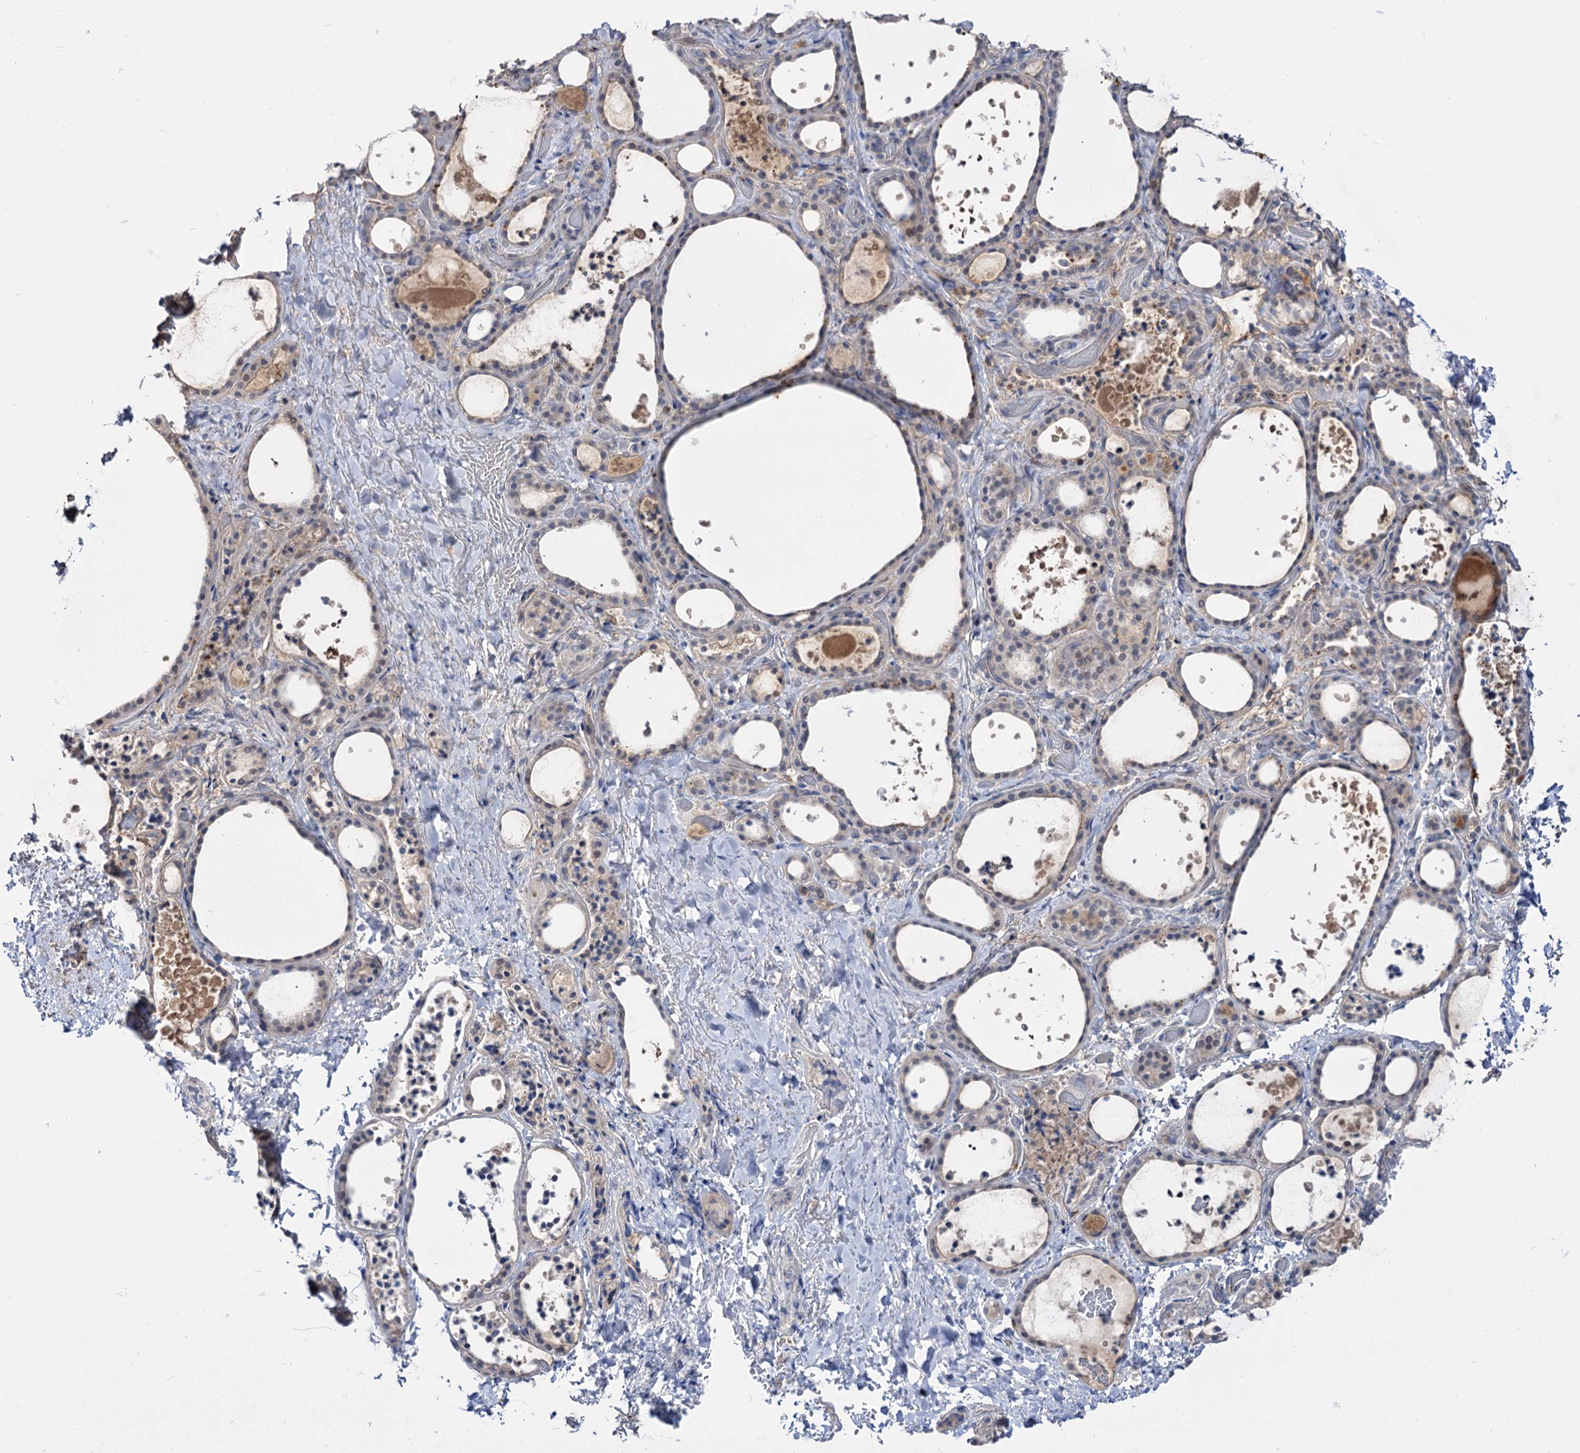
{"staining": {"intensity": "weak", "quantity": "<25%", "location": "cytoplasmic/membranous"}, "tissue": "thyroid gland", "cell_type": "Glandular cells", "image_type": "normal", "snomed": [{"axis": "morphology", "description": "Normal tissue, NOS"}, {"axis": "topography", "description": "Thyroid gland"}], "caption": "DAB immunohistochemical staining of unremarkable thyroid gland reveals no significant positivity in glandular cells.", "gene": "NEK10", "patient": {"sex": "female", "age": 44}}